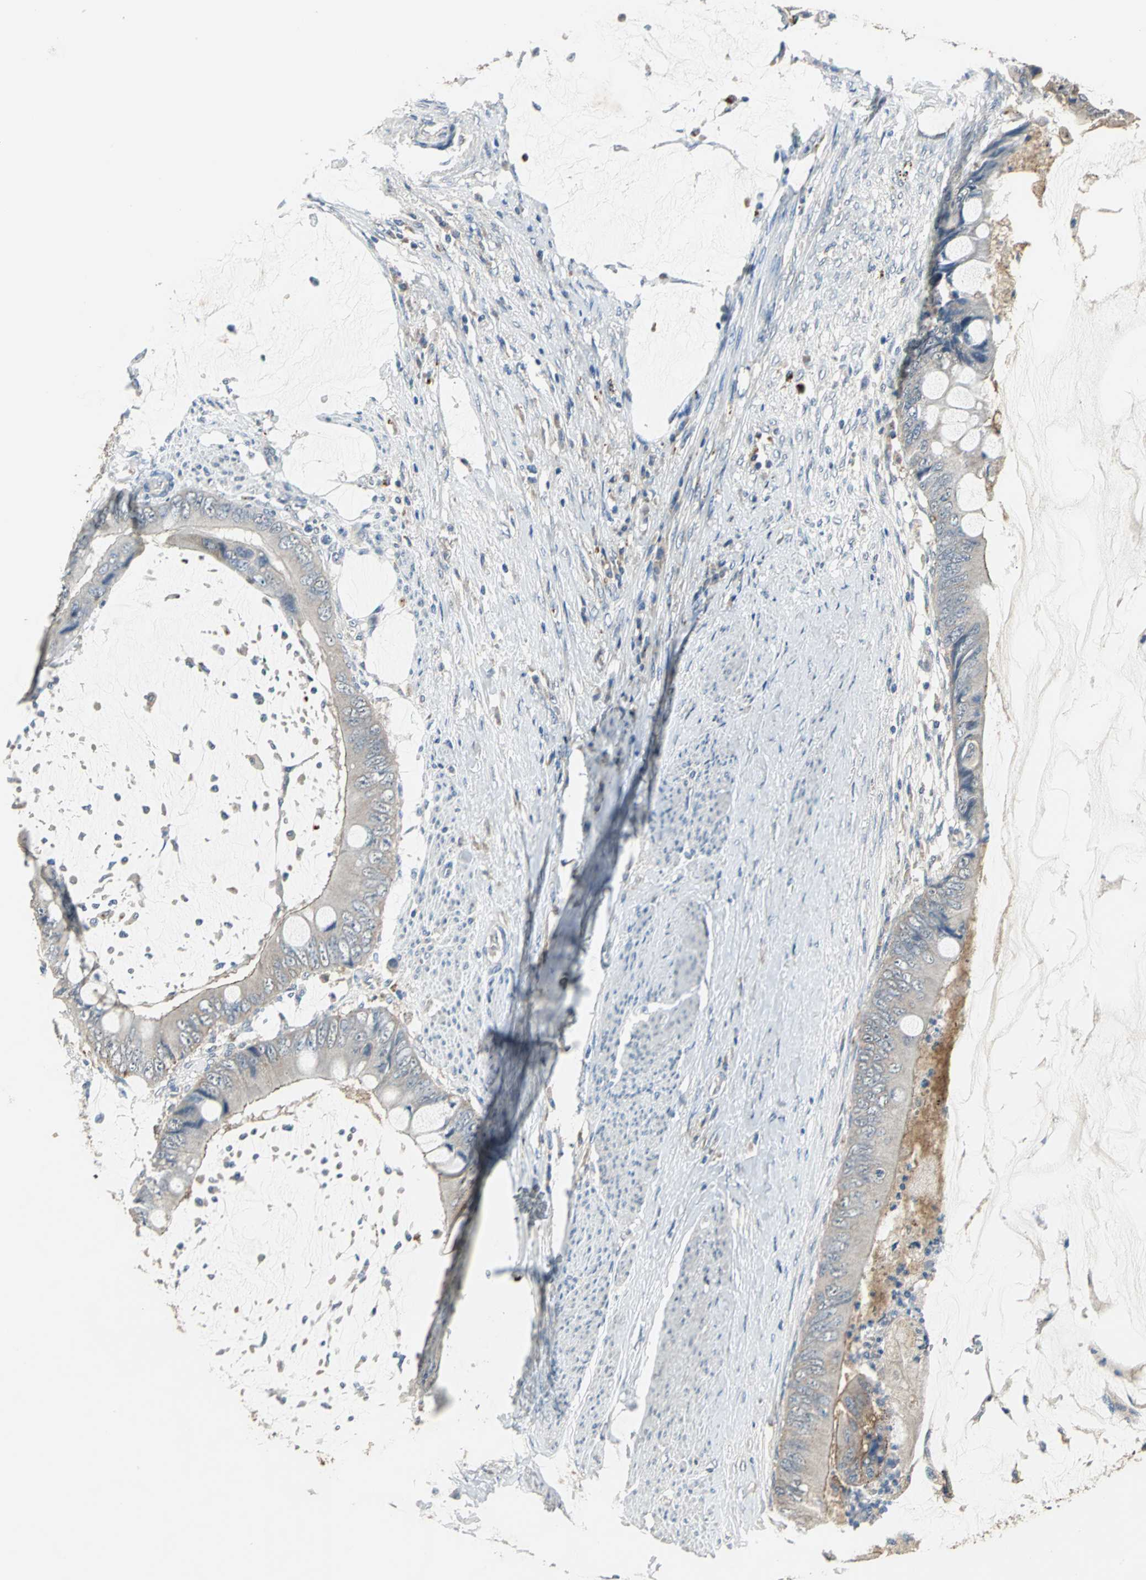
{"staining": {"intensity": "weak", "quantity": ">75%", "location": "cytoplasmic/membranous"}, "tissue": "colorectal cancer", "cell_type": "Tumor cells", "image_type": "cancer", "snomed": [{"axis": "morphology", "description": "Normal tissue, NOS"}, {"axis": "morphology", "description": "Adenocarcinoma, NOS"}, {"axis": "topography", "description": "Rectum"}, {"axis": "topography", "description": "Peripheral nerve tissue"}], "caption": "Adenocarcinoma (colorectal) was stained to show a protein in brown. There is low levels of weak cytoplasmic/membranous positivity in approximately >75% of tumor cells.", "gene": "OCLN", "patient": {"sex": "female", "age": 77}}